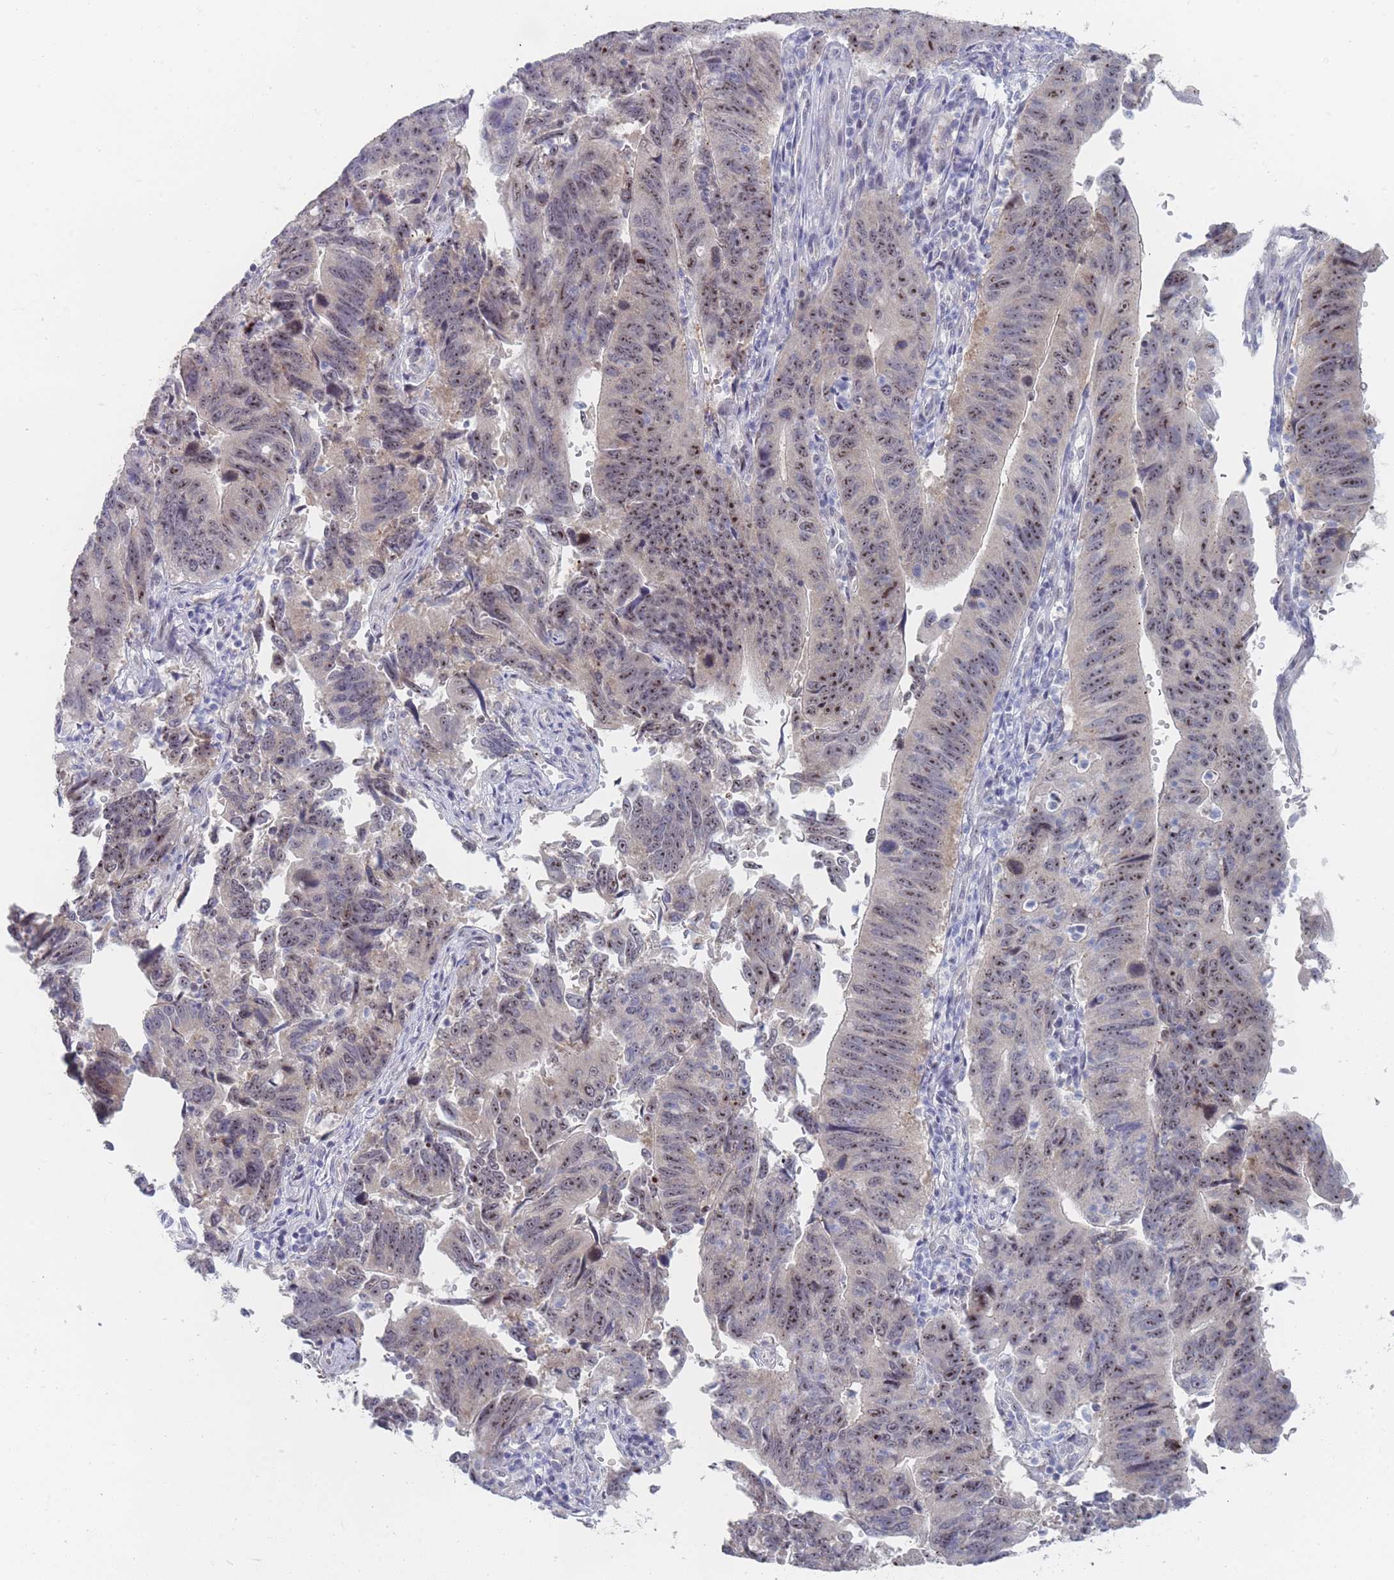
{"staining": {"intensity": "moderate", "quantity": "25%-75%", "location": "cytoplasmic/membranous,nuclear"}, "tissue": "stomach cancer", "cell_type": "Tumor cells", "image_type": "cancer", "snomed": [{"axis": "morphology", "description": "Adenocarcinoma, NOS"}, {"axis": "topography", "description": "Stomach"}], "caption": "High-magnification brightfield microscopy of stomach cancer stained with DAB (3,3'-diaminobenzidine) (brown) and counterstained with hematoxylin (blue). tumor cells exhibit moderate cytoplasmic/membranous and nuclear expression is seen in about25%-75% of cells. (DAB IHC with brightfield microscopy, high magnification).", "gene": "RNF8", "patient": {"sex": "male", "age": 59}}